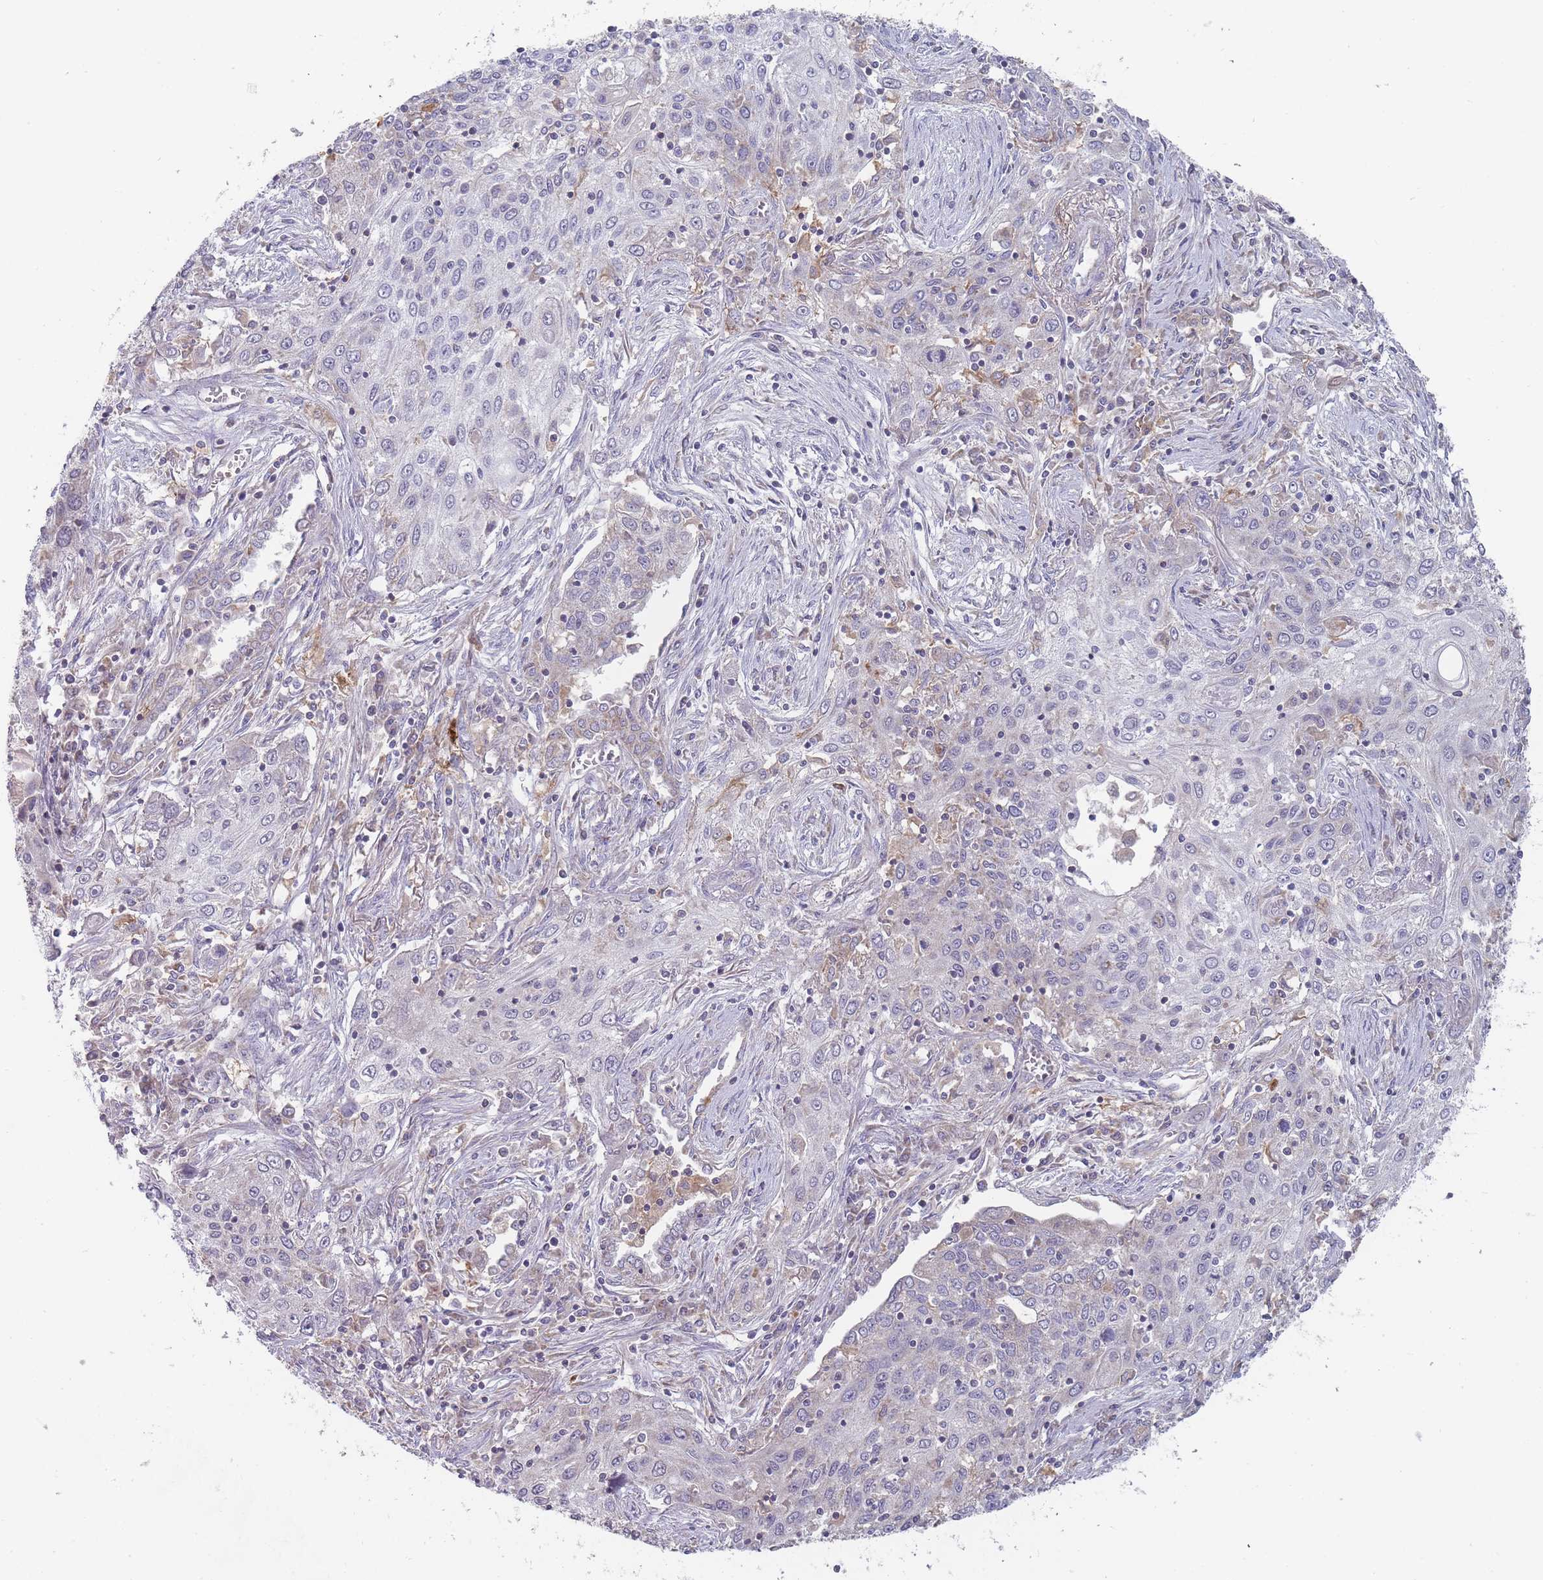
{"staining": {"intensity": "negative", "quantity": "none", "location": "none"}, "tissue": "lung cancer", "cell_type": "Tumor cells", "image_type": "cancer", "snomed": [{"axis": "morphology", "description": "Squamous cell carcinoma, NOS"}, {"axis": "topography", "description": "Lung"}], "caption": "High magnification brightfield microscopy of lung cancer (squamous cell carcinoma) stained with DAB (3,3'-diaminobenzidine) (brown) and counterstained with hematoxylin (blue): tumor cells show no significant expression.", "gene": "PEX7", "patient": {"sex": "female", "age": 69}}